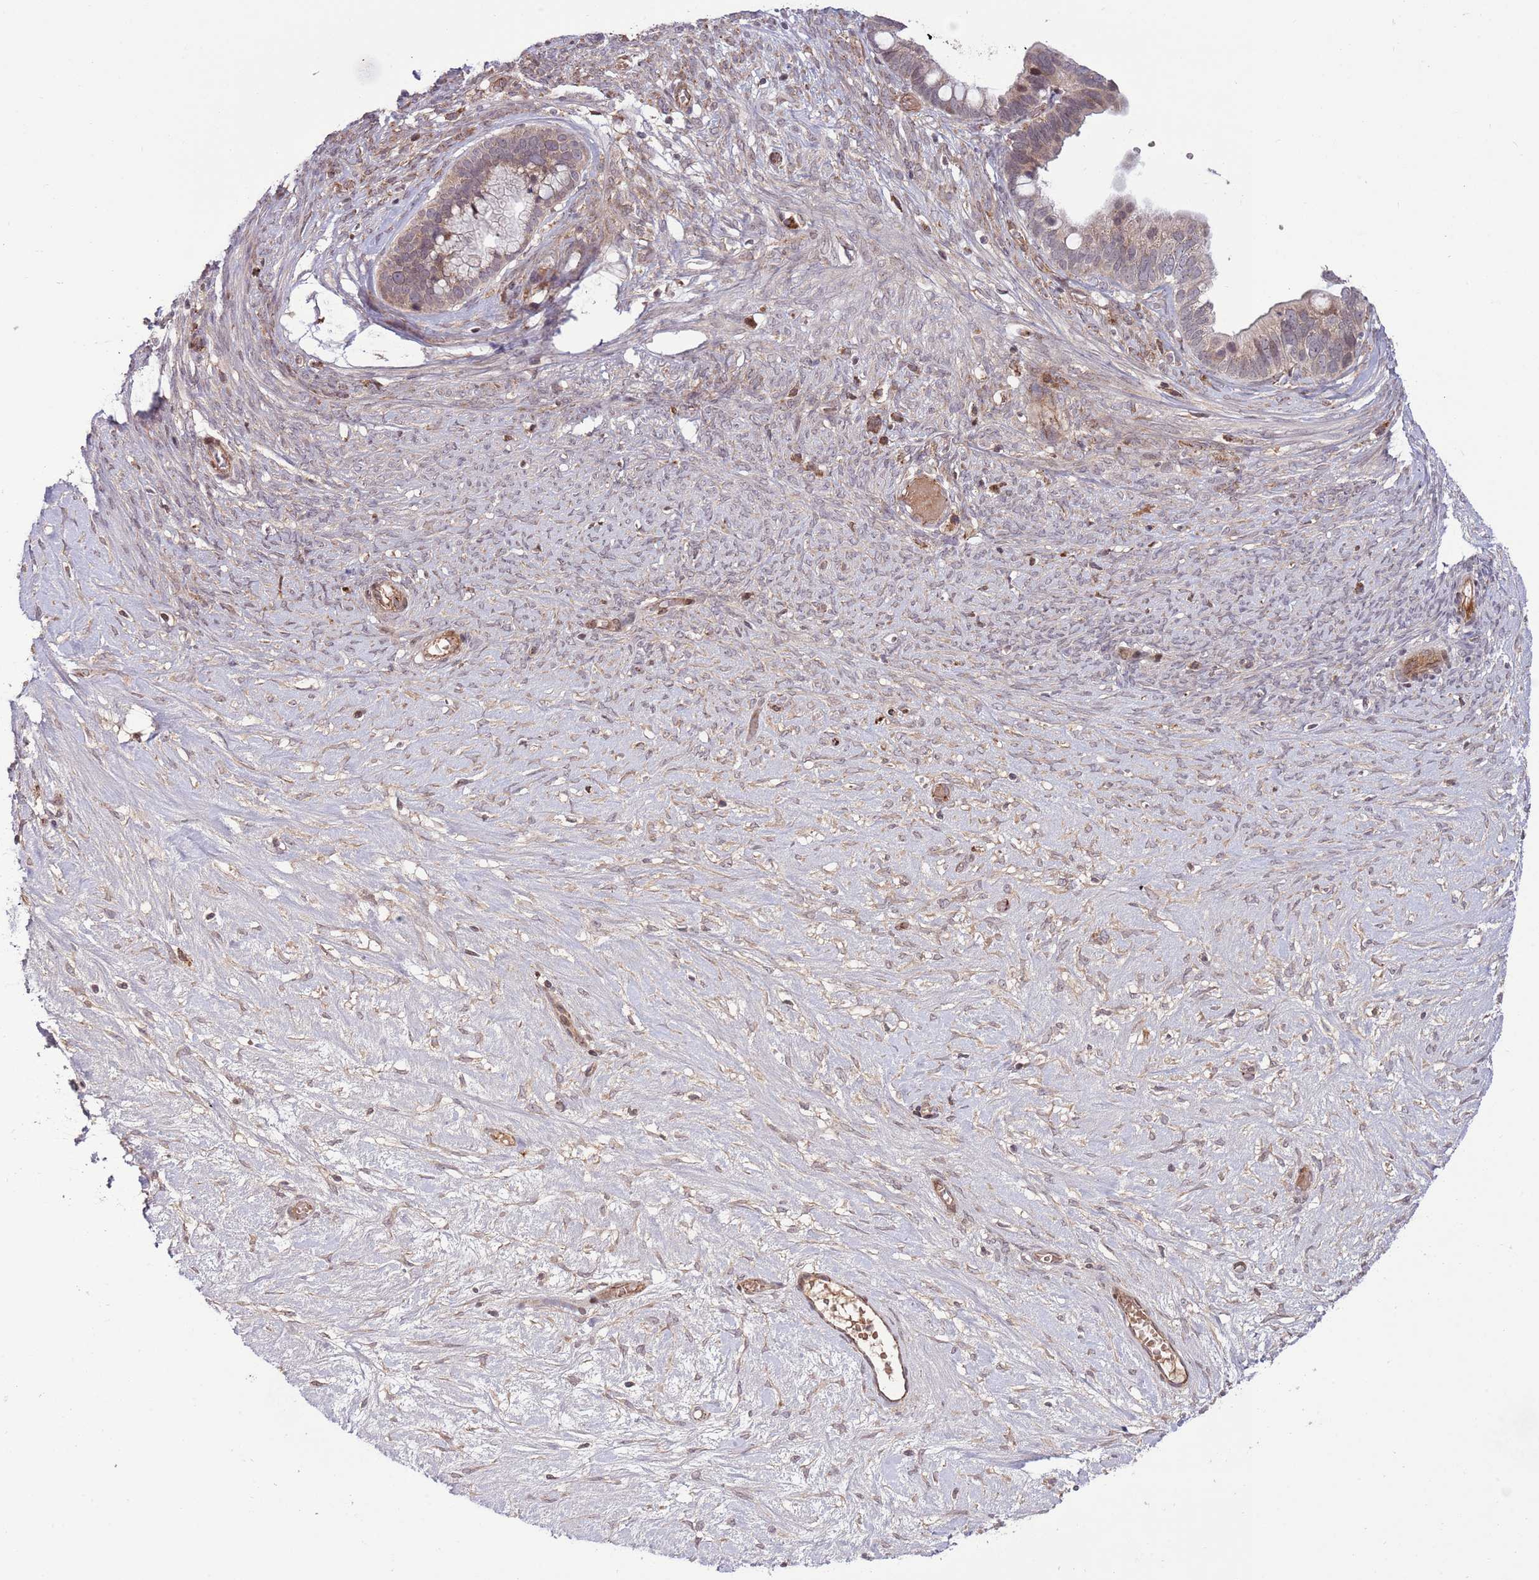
{"staining": {"intensity": "weak", "quantity": "<25%", "location": "cytoplasmic/membranous"}, "tissue": "ovarian cancer", "cell_type": "Tumor cells", "image_type": "cancer", "snomed": [{"axis": "morphology", "description": "Cystadenocarcinoma, serous, NOS"}, {"axis": "topography", "description": "Ovary"}], "caption": "Immunohistochemistry photomicrograph of human ovarian cancer stained for a protein (brown), which displays no staining in tumor cells. The staining was performed using DAB to visualize the protein expression in brown, while the nuclei were stained in blue with hematoxylin (Magnification: 20x).", "gene": "DPP10", "patient": {"sex": "female", "age": 56}}